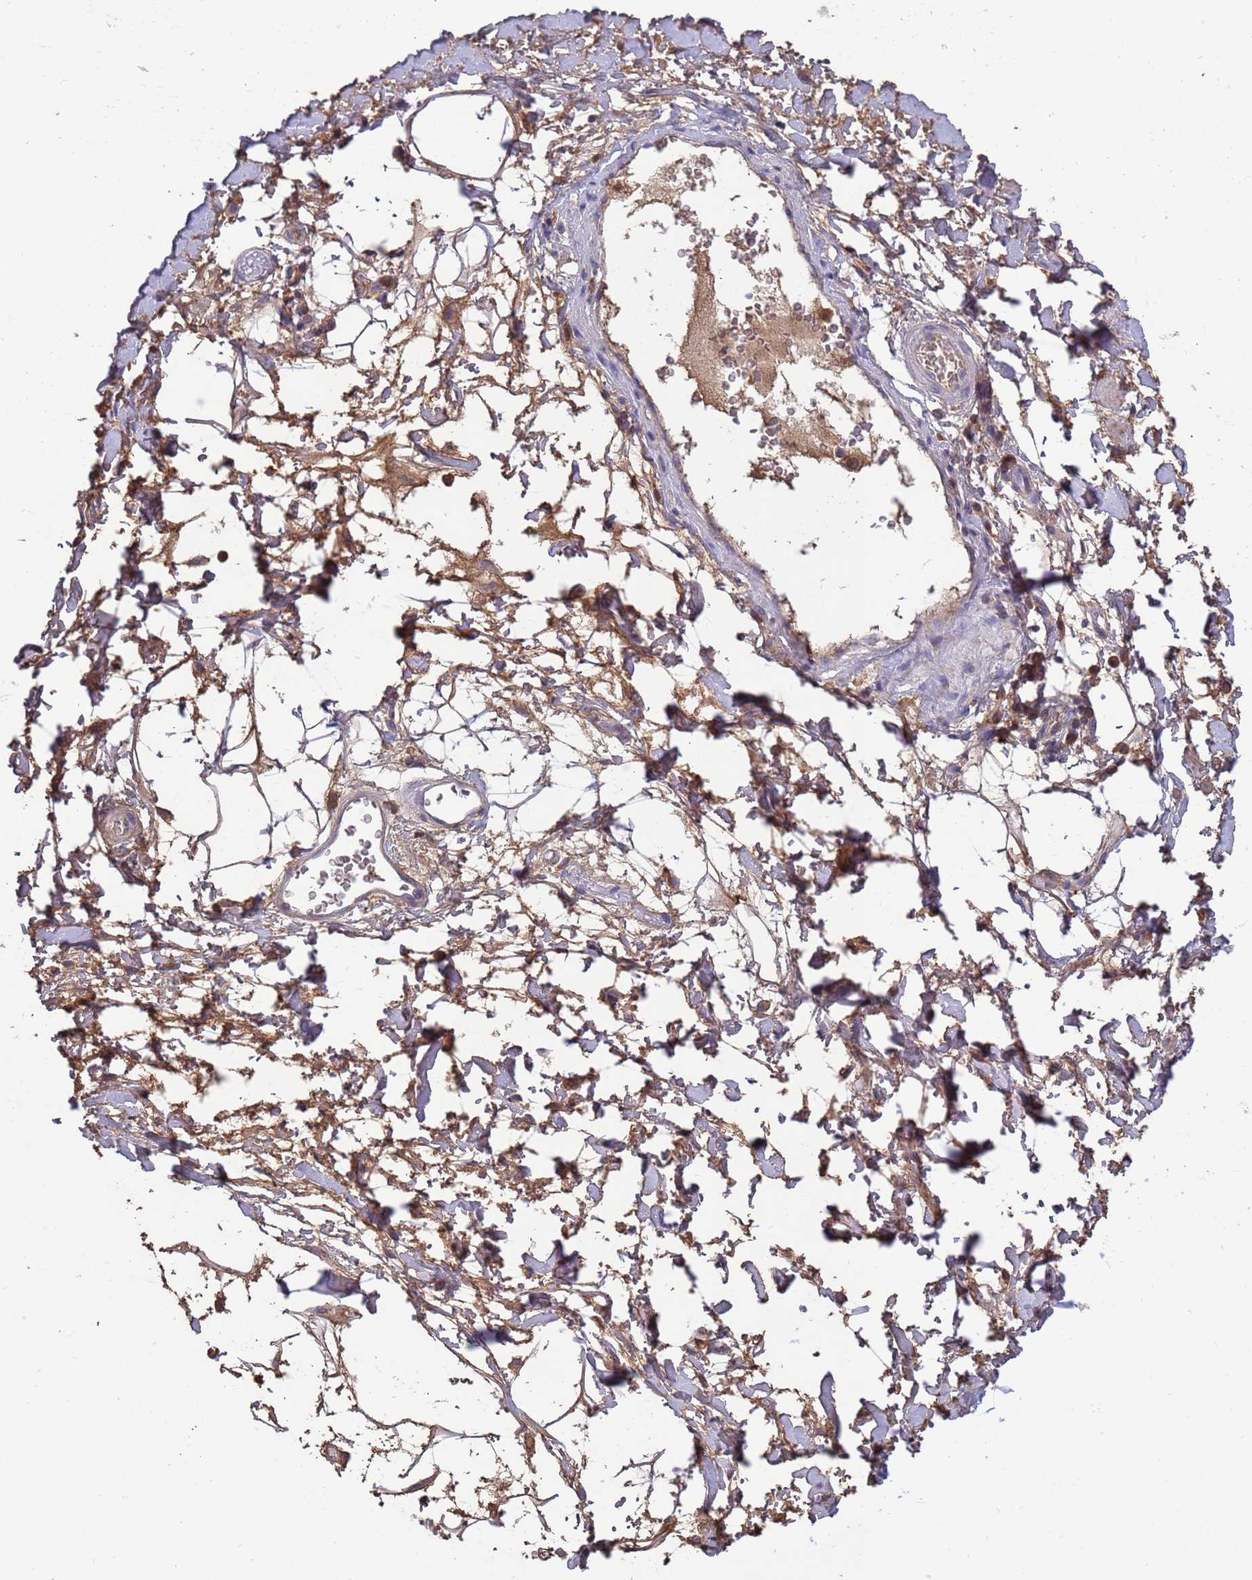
{"staining": {"intensity": "moderate", "quantity": "<25%", "location": "cytoplasmic/membranous"}, "tissue": "adipose tissue", "cell_type": "Adipocytes", "image_type": "normal", "snomed": [{"axis": "morphology", "description": "Normal tissue, NOS"}, {"axis": "morphology", "description": "Adenocarcinoma, NOS"}, {"axis": "topography", "description": "Rectum"}, {"axis": "topography", "description": "Vagina"}, {"axis": "topography", "description": "Peripheral nerve tissue"}], "caption": "Immunohistochemistry (DAB (3,3'-diaminobenzidine)) staining of normal human adipose tissue reveals moderate cytoplasmic/membranous protein staining in about <25% of adipocytes.", "gene": "AMPD3", "patient": {"sex": "female", "age": 71}}